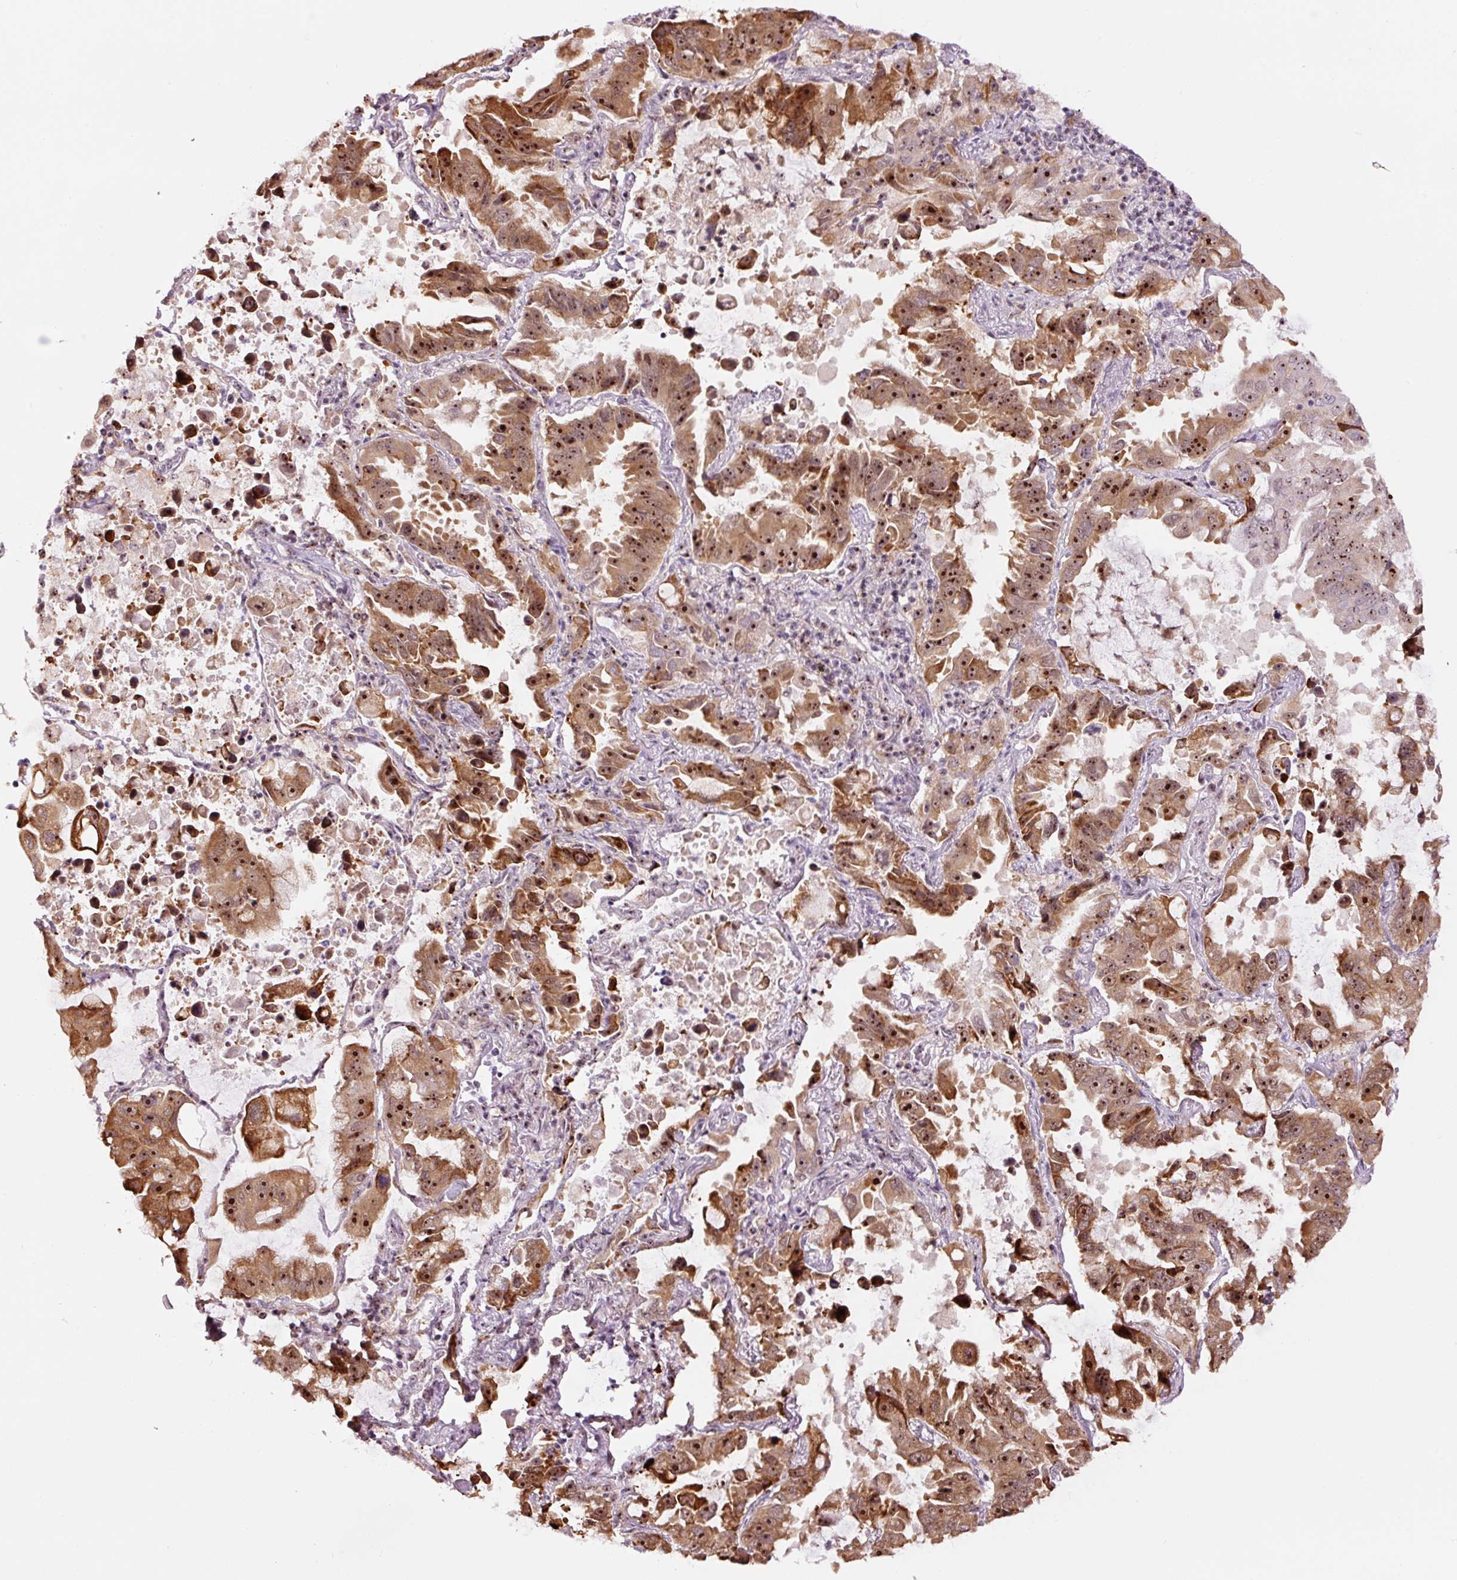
{"staining": {"intensity": "moderate", "quantity": ">75%", "location": "cytoplasmic/membranous,nuclear"}, "tissue": "lung cancer", "cell_type": "Tumor cells", "image_type": "cancer", "snomed": [{"axis": "morphology", "description": "Adenocarcinoma, NOS"}, {"axis": "topography", "description": "Lung"}], "caption": "Tumor cells reveal medium levels of moderate cytoplasmic/membranous and nuclear expression in about >75% of cells in human lung cancer.", "gene": "GNL3", "patient": {"sex": "male", "age": 64}}